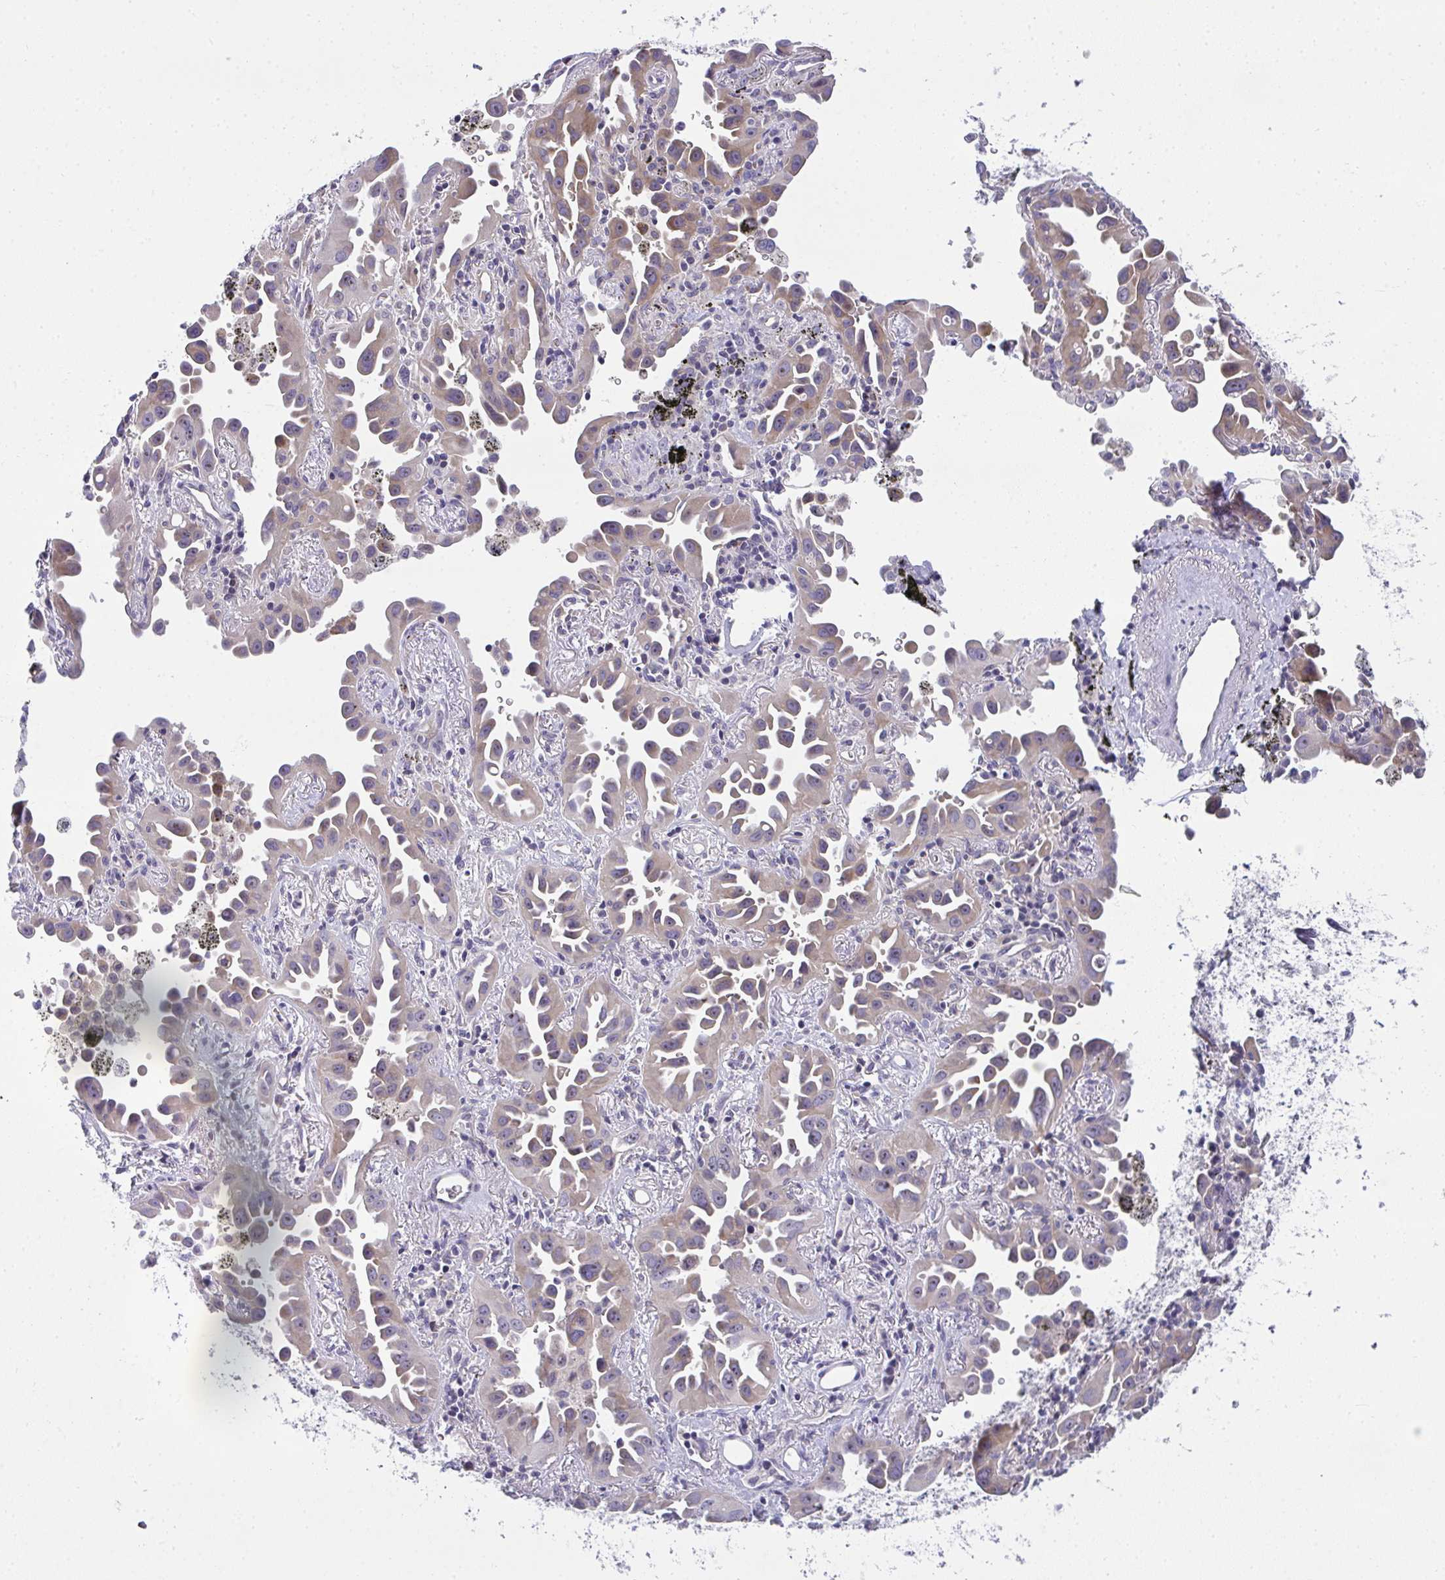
{"staining": {"intensity": "weak", "quantity": "25%-75%", "location": "cytoplasmic/membranous"}, "tissue": "lung cancer", "cell_type": "Tumor cells", "image_type": "cancer", "snomed": [{"axis": "morphology", "description": "Adenocarcinoma, NOS"}, {"axis": "topography", "description": "Lung"}], "caption": "An immunohistochemistry (IHC) histopathology image of tumor tissue is shown. Protein staining in brown highlights weak cytoplasmic/membranous positivity in lung cancer within tumor cells.", "gene": "NT5C1A", "patient": {"sex": "male", "age": 68}}